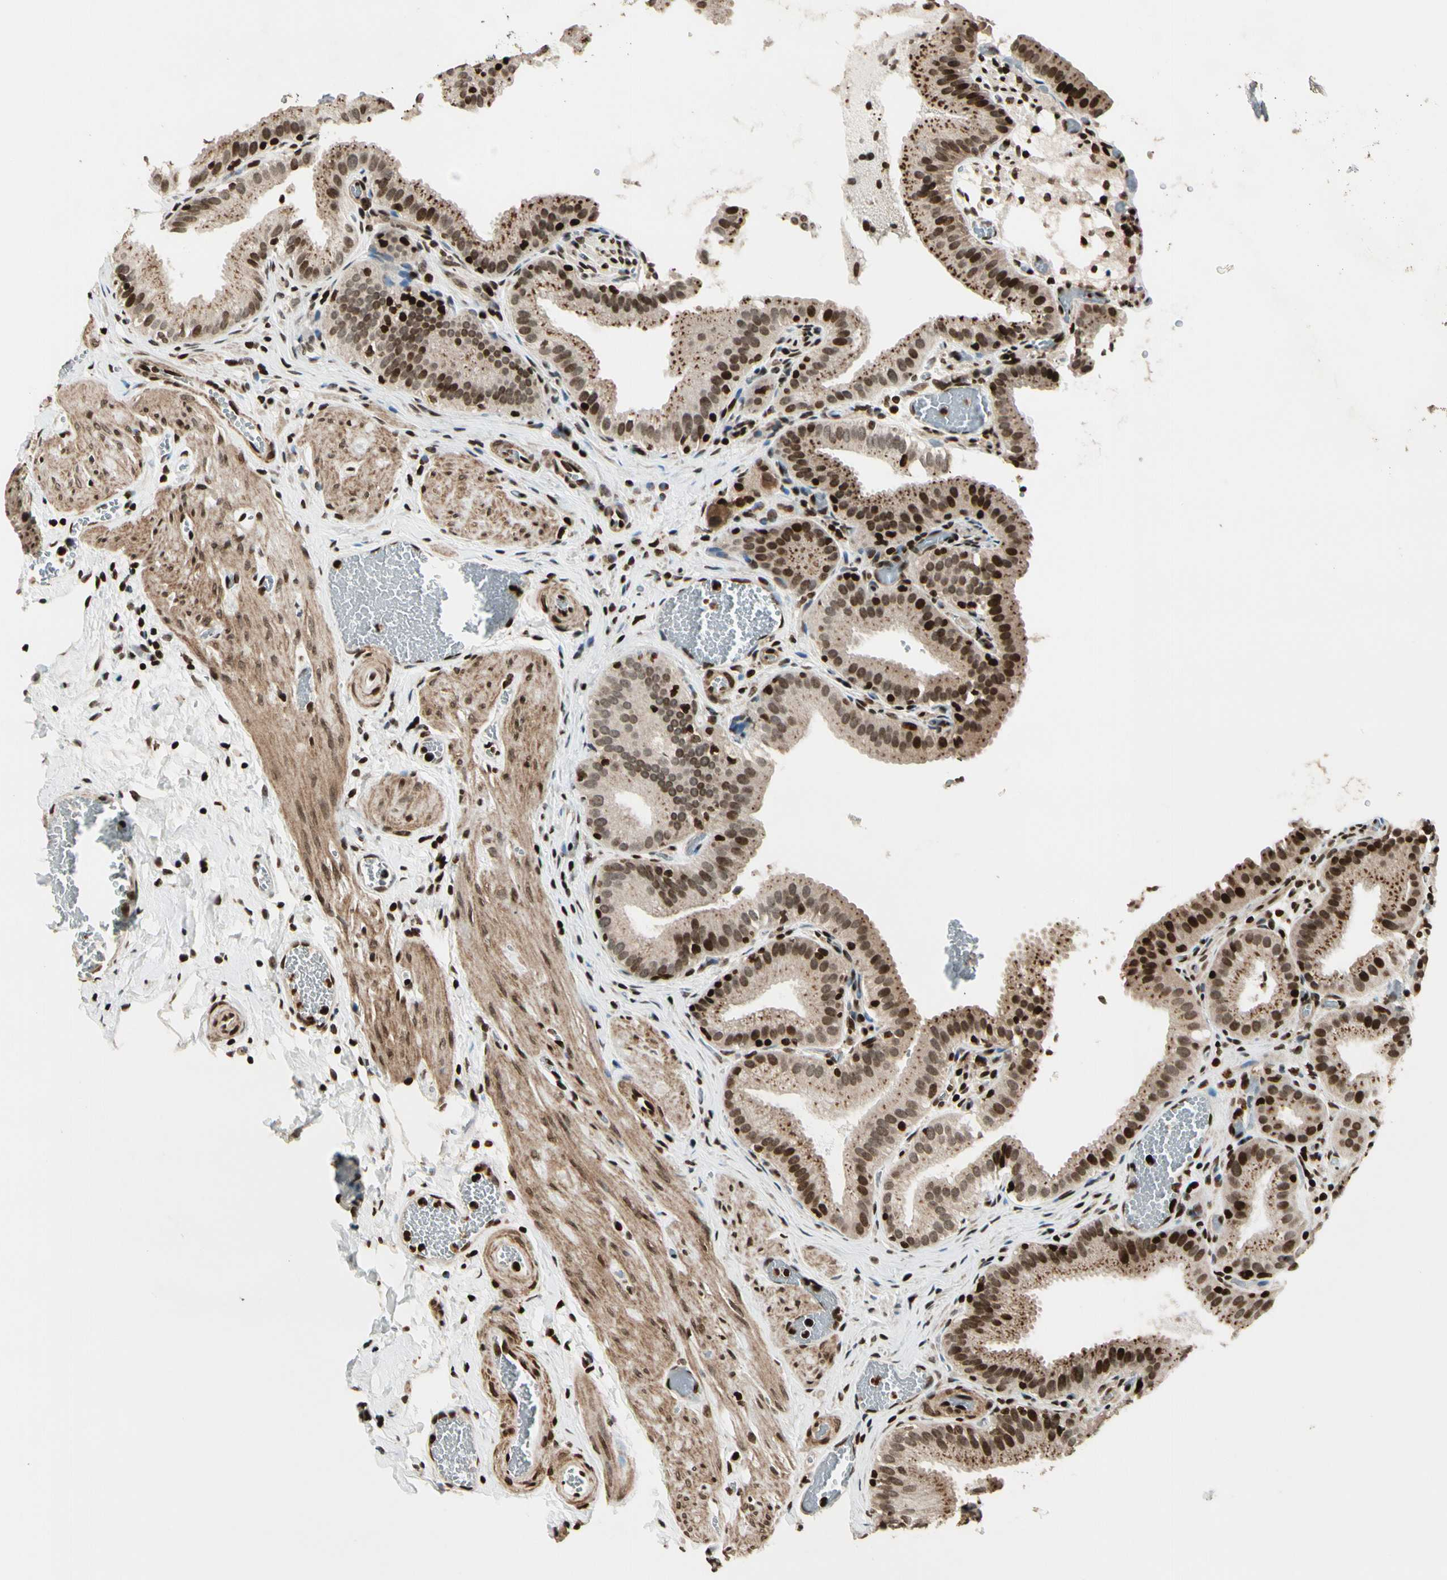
{"staining": {"intensity": "strong", "quantity": ">75%", "location": "cytoplasmic/membranous,nuclear"}, "tissue": "gallbladder", "cell_type": "Glandular cells", "image_type": "normal", "snomed": [{"axis": "morphology", "description": "Normal tissue, NOS"}, {"axis": "topography", "description": "Gallbladder"}], "caption": "This is an image of immunohistochemistry (IHC) staining of unremarkable gallbladder, which shows strong expression in the cytoplasmic/membranous,nuclear of glandular cells.", "gene": "TSHZ3", "patient": {"sex": "male", "age": 54}}